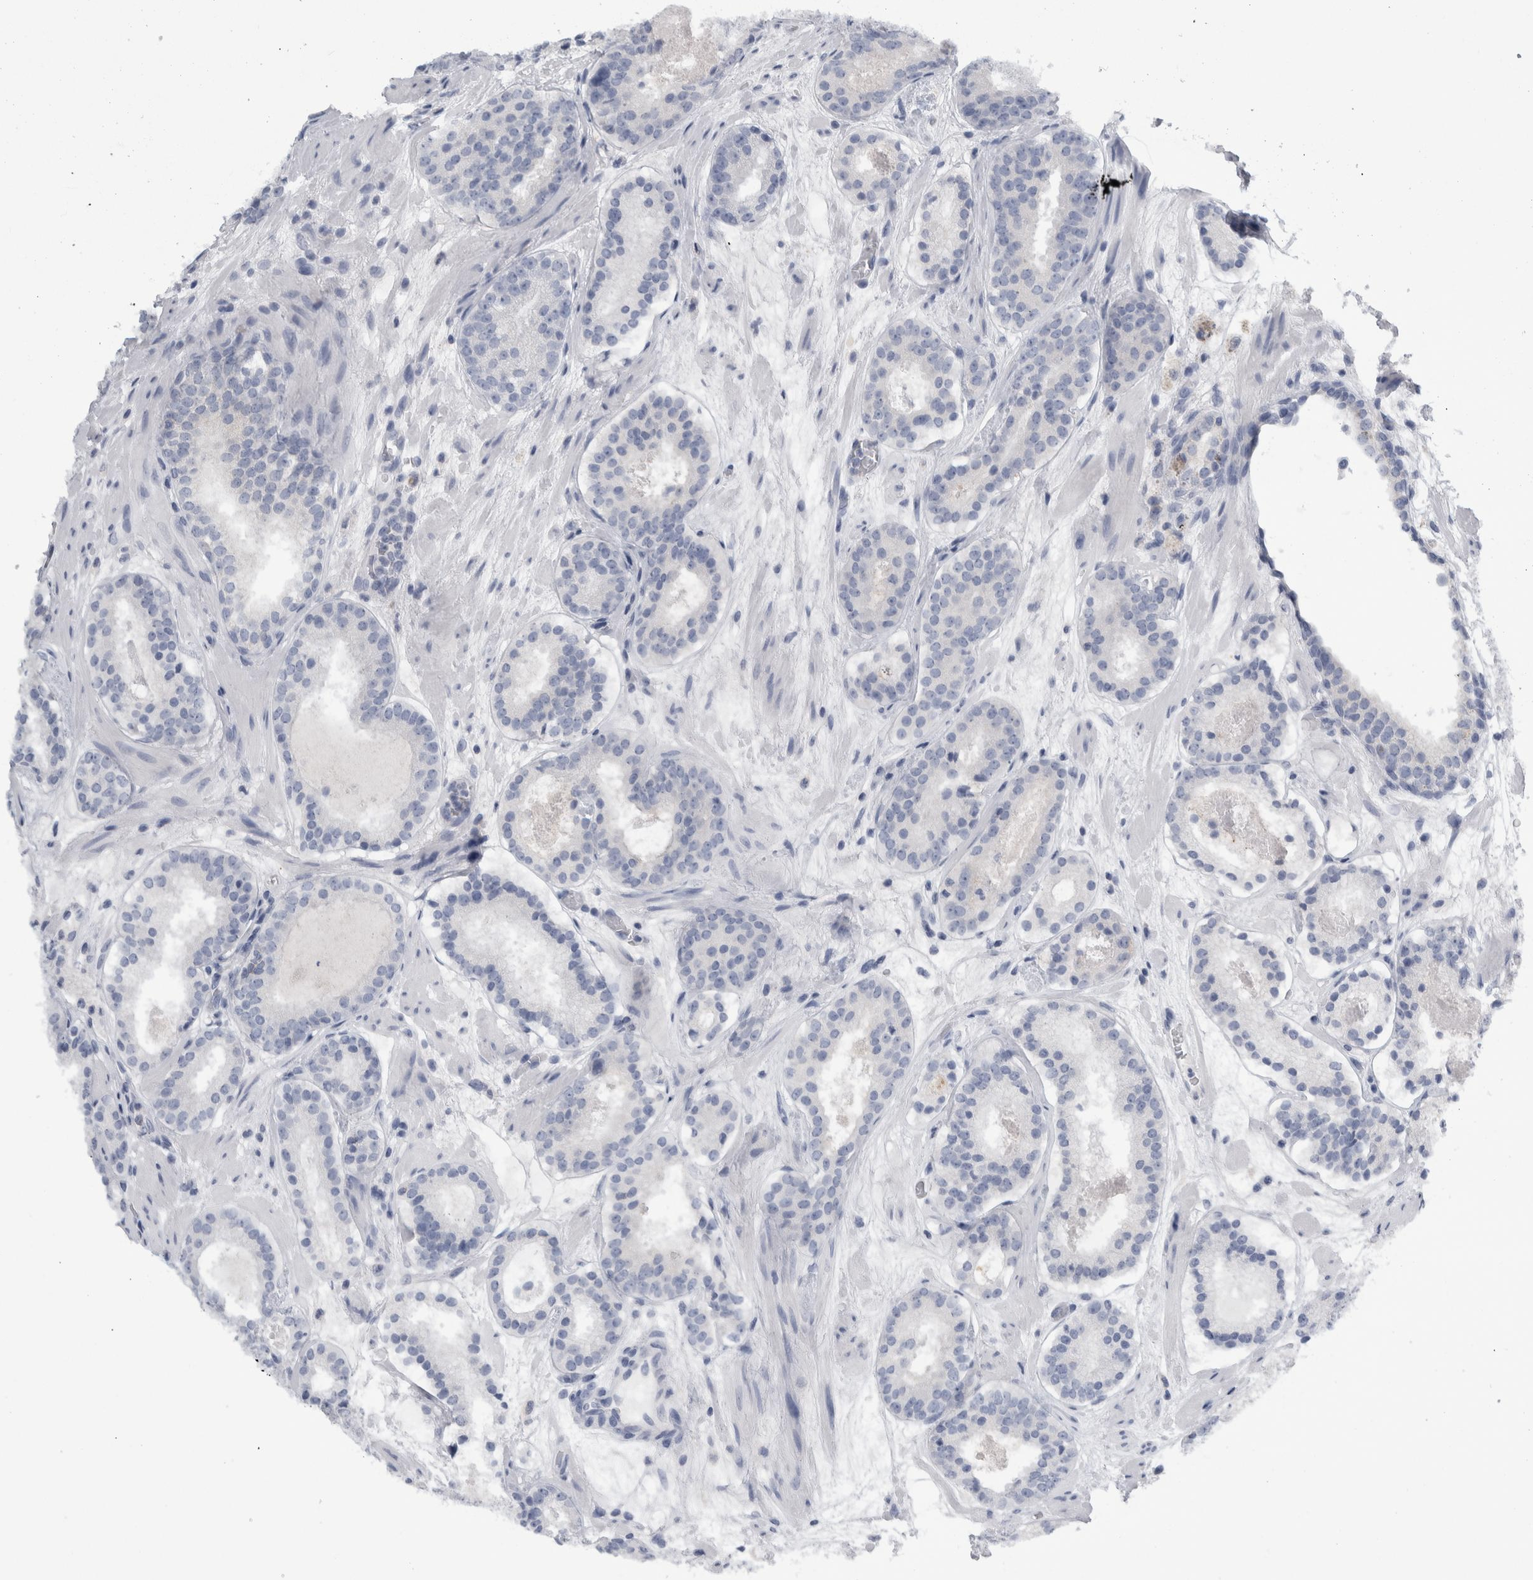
{"staining": {"intensity": "negative", "quantity": "none", "location": "none"}, "tissue": "prostate cancer", "cell_type": "Tumor cells", "image_type": "cancer", "snomed": [{"axis": "morphology", "description": "Adenocarcinoma, Low grade"}, {"axis": "topography", "description": "Prostate"}], "caption": "DAB immunohistochemical staining of prostate cancer (low-grade adenocarcinoma) displays no significant expression in tumor cells.", "gene": "ANKFY1", "patient": {"sex": "male", "age": 69}}